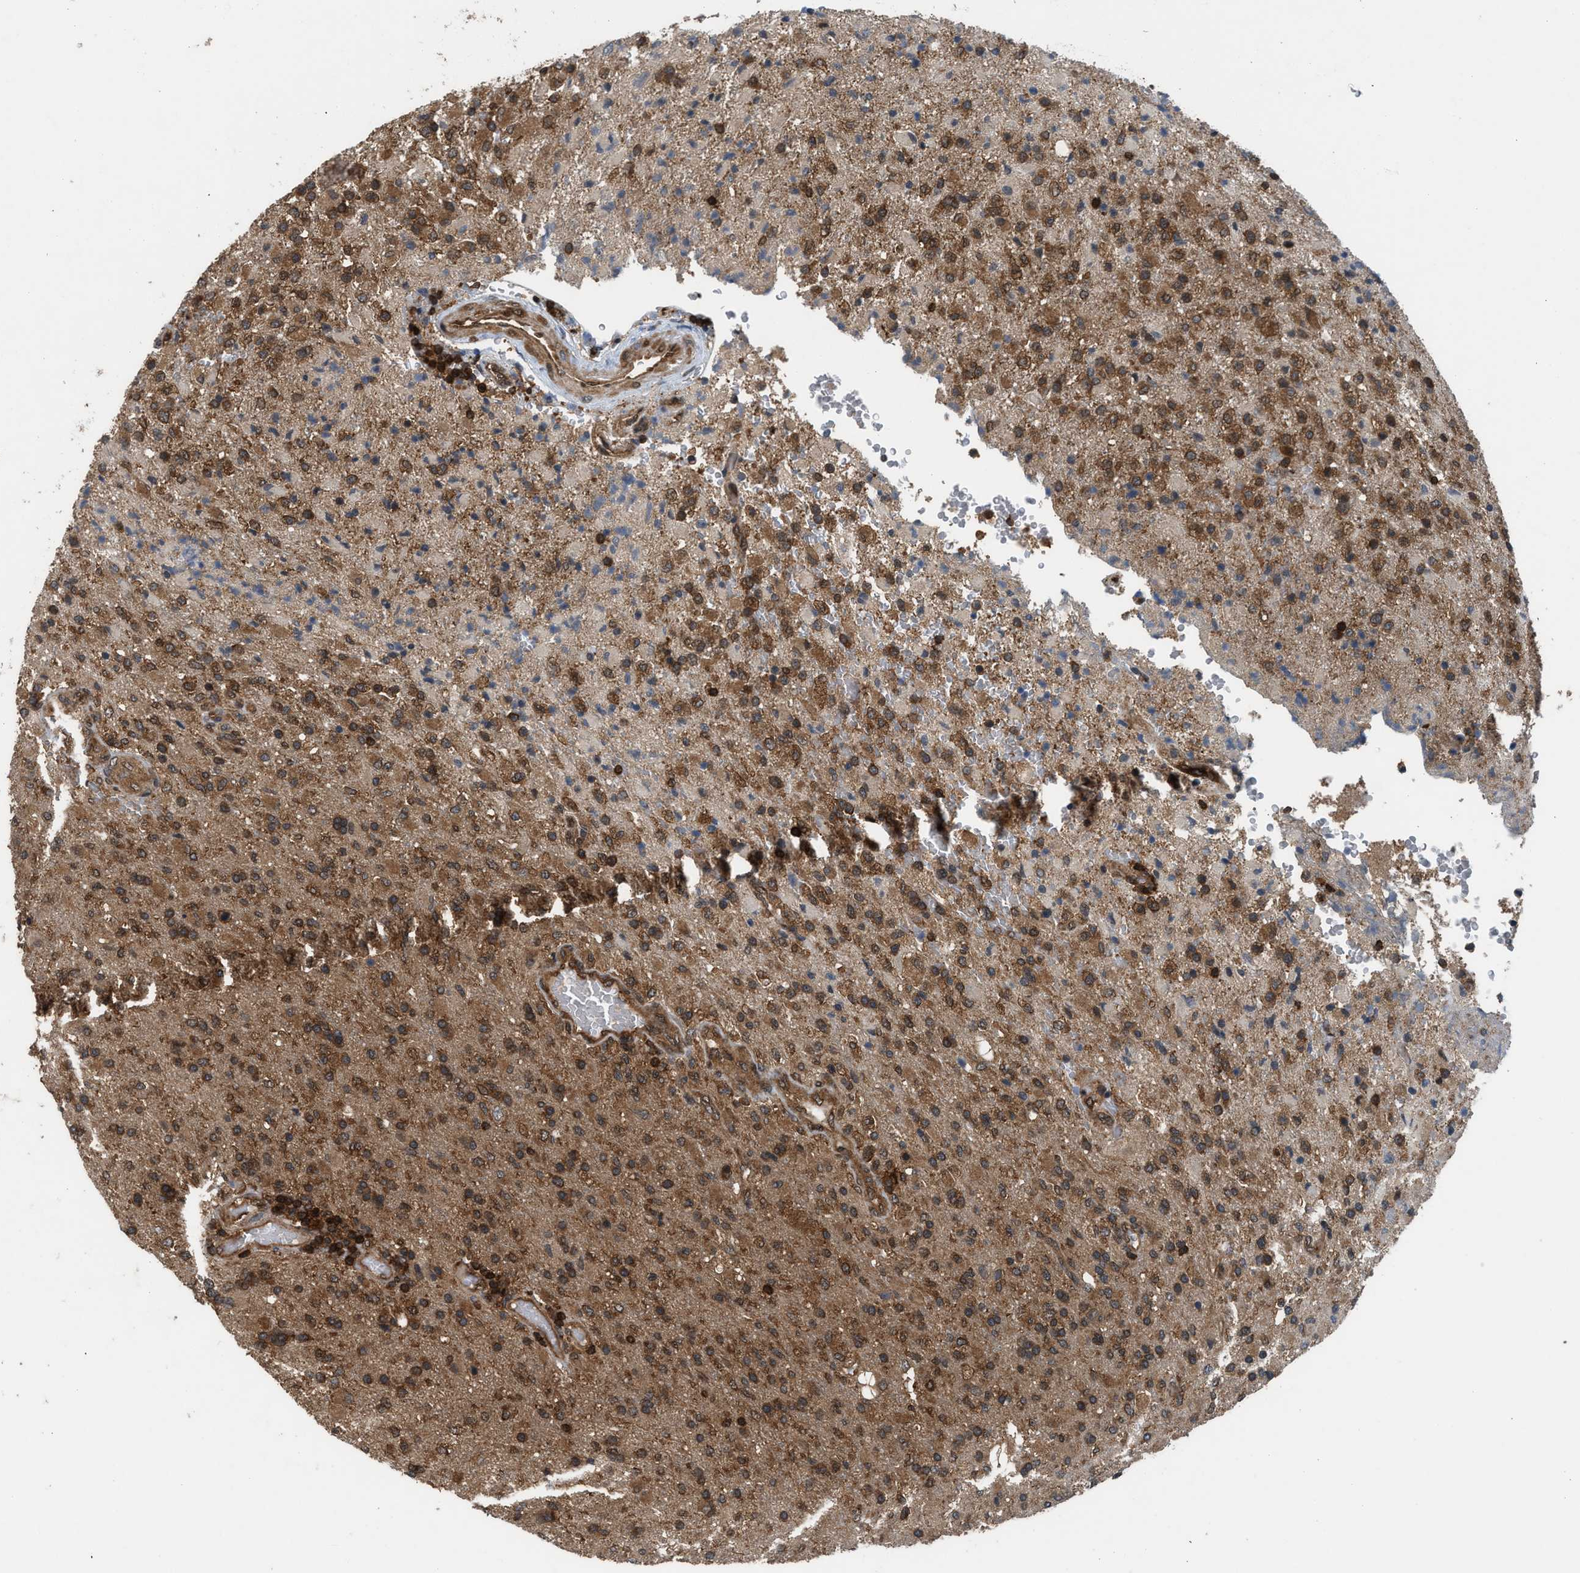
{"staining": {"intensity": "strong", "quantity": "25%-75%", "location": "cytoplasmic/membranous,nuclear"}, "tissue": "glioma", "cell_type": "Tumor cells", "image_type": "cancer", "snomed": [{"axis": "morphology", "description": "Glioma, malignant, High grade"}, {"axis": "topography", "description": "Brain"}], "caption": "DAB immunohistochemical staining of human glioma shows strong cytoplasmic/membranous and nuclear protein expression in about 25%-75% of tumor cells.", "gene": "OXSR1", "patient": {"sex": "male", "age": 71}}